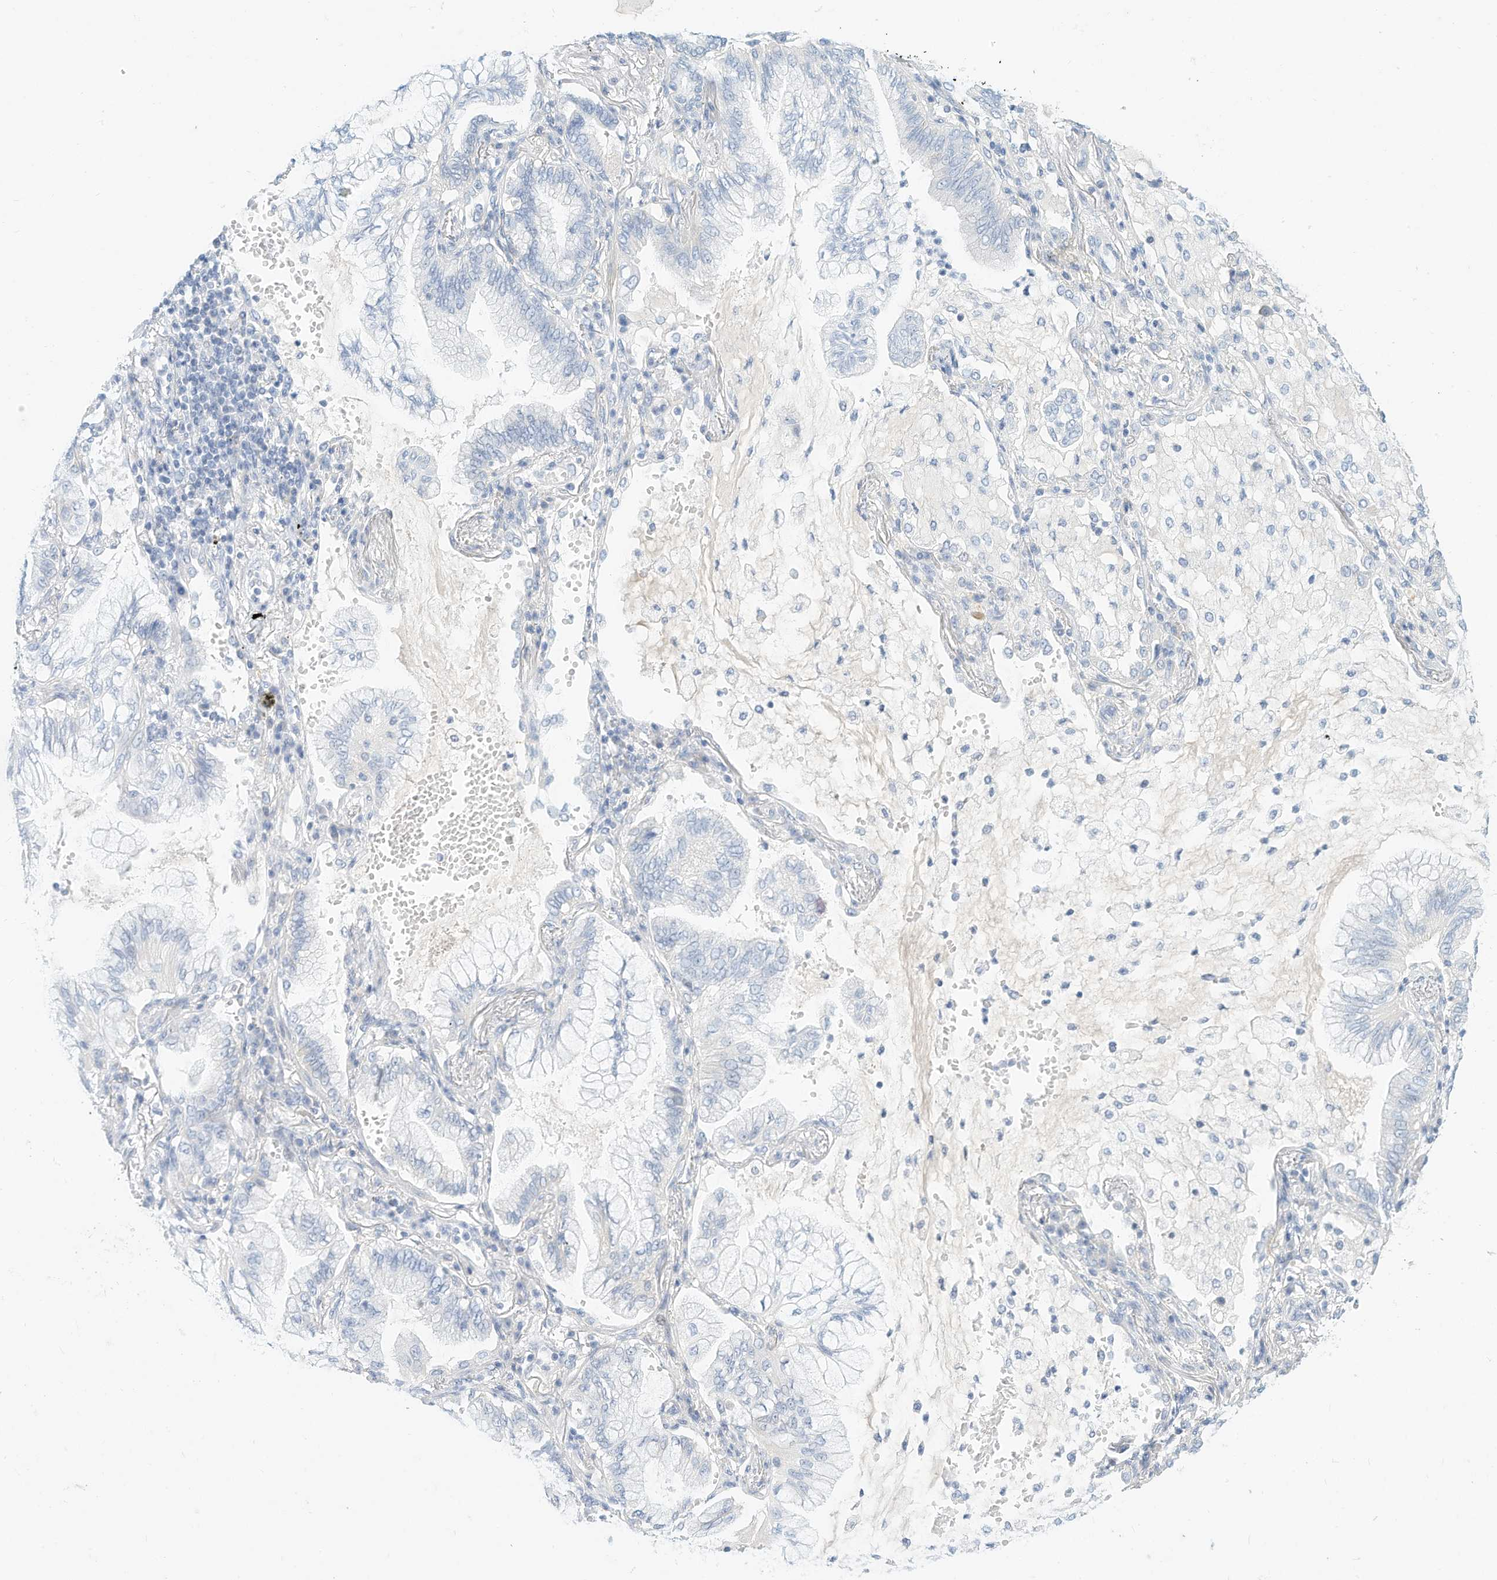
{"staining": {"intensity": "negative", "quantity": "none", "location": "none"}, "tissue": "lung cancer", "cell_type": "Tumor cells", "image_type": "cancer", "snomed": [{"axis": "morphology", "description": "Adenocarcinoma, NOS"}, {"axis": "topography", "description": "Lung"}], "caption": "Human lung cancer stained for a protein using immunohistochemistry displays no staining in tumor cells.", "gene": "SPOCD1", "patient": {"sex": "female", "age": 70}}